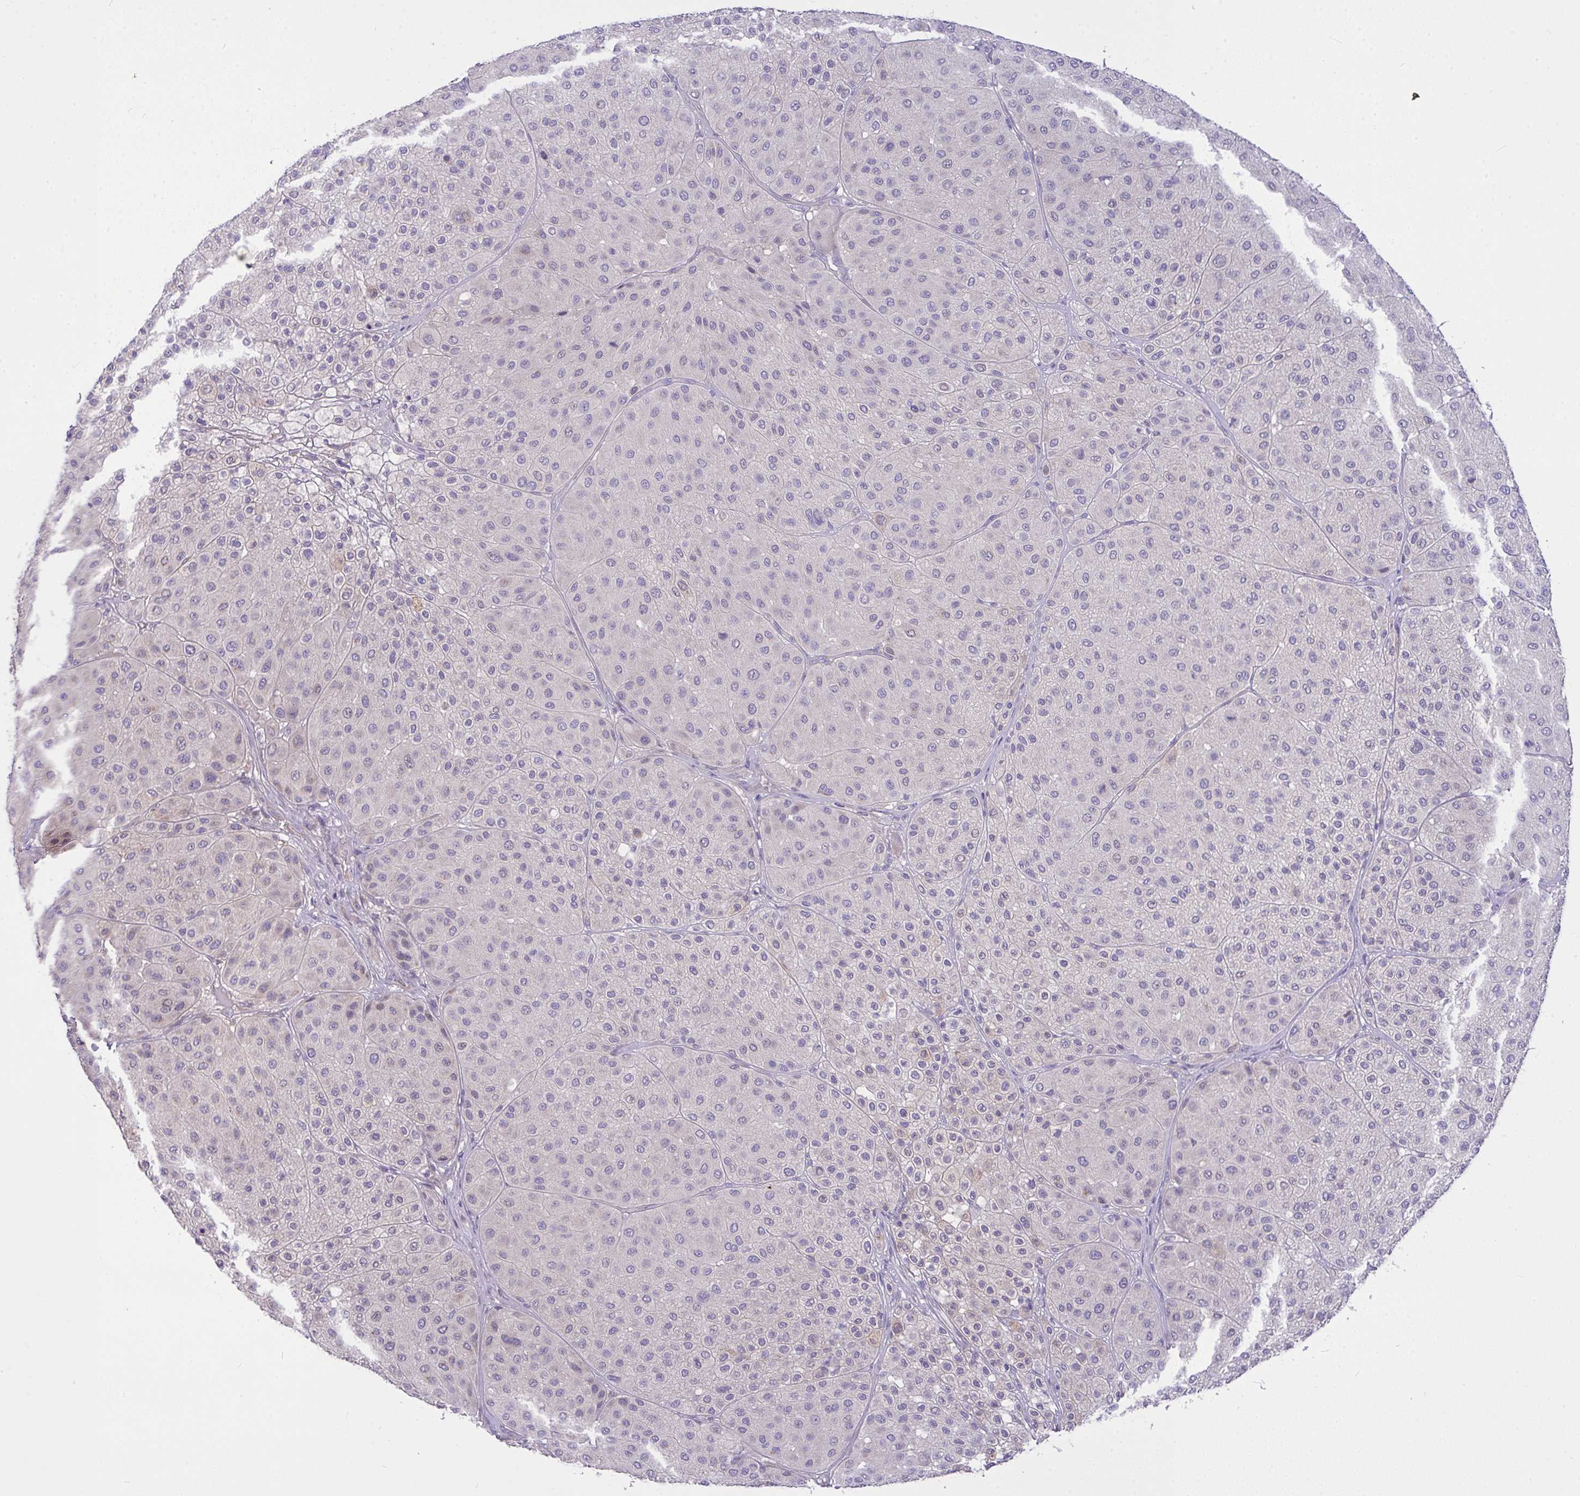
{"staining": {"intensity": "negative", "quantity": "none", "location": "none"}, "tissue": "melanoma", "cell_type": "Tumor cells", "image_type": "cancer", "snomed": [{"axis": "morphology", "description": "Malignant melanoma, Metastatic site"}, {"axis": "topography", "description": "Smooth muscle"}], "caption": "Tumor cells are negative for protein expression in human melanoma.", "gene": "MOCS1", "patient": {"sex": "male", "age": 41}}